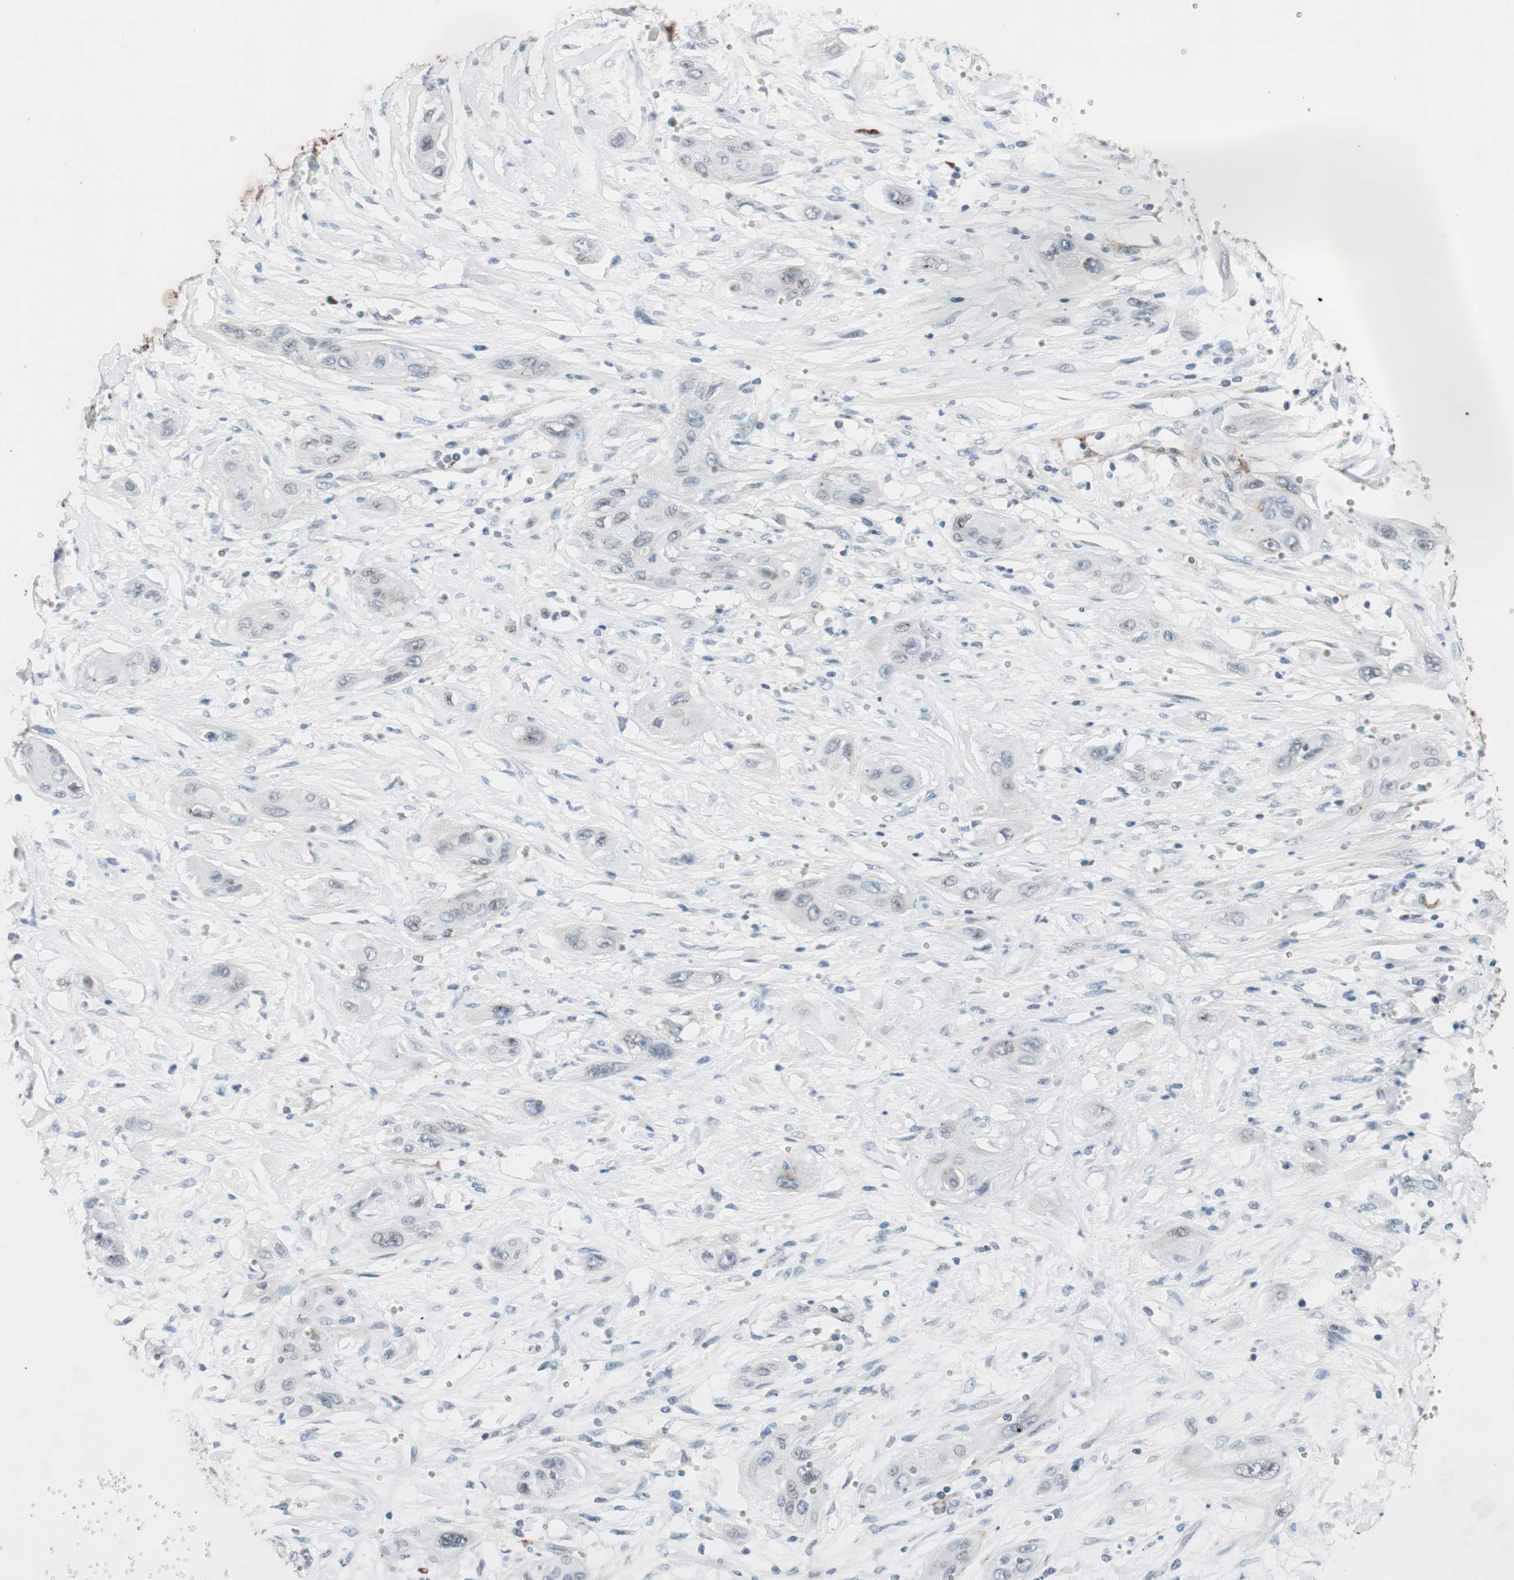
{"staining": {"intensity": "weak", "quantity": "<25%", "location": "cytoplasmic/membranous"}, "tissue": "lung cancer", "cell_type": "Tumor cells", "image_type": "cancer", "snomed": [{"axis": "morphology", "description": "Squamous cell carcinoma, NOS"}, {"axis": "topography", "description": "Lung"}], "caption": "There is no significant positivity in tumor cells of lung cancer.", "gene": "GRB7", "patient": {"sex": "female", "age": 47}}